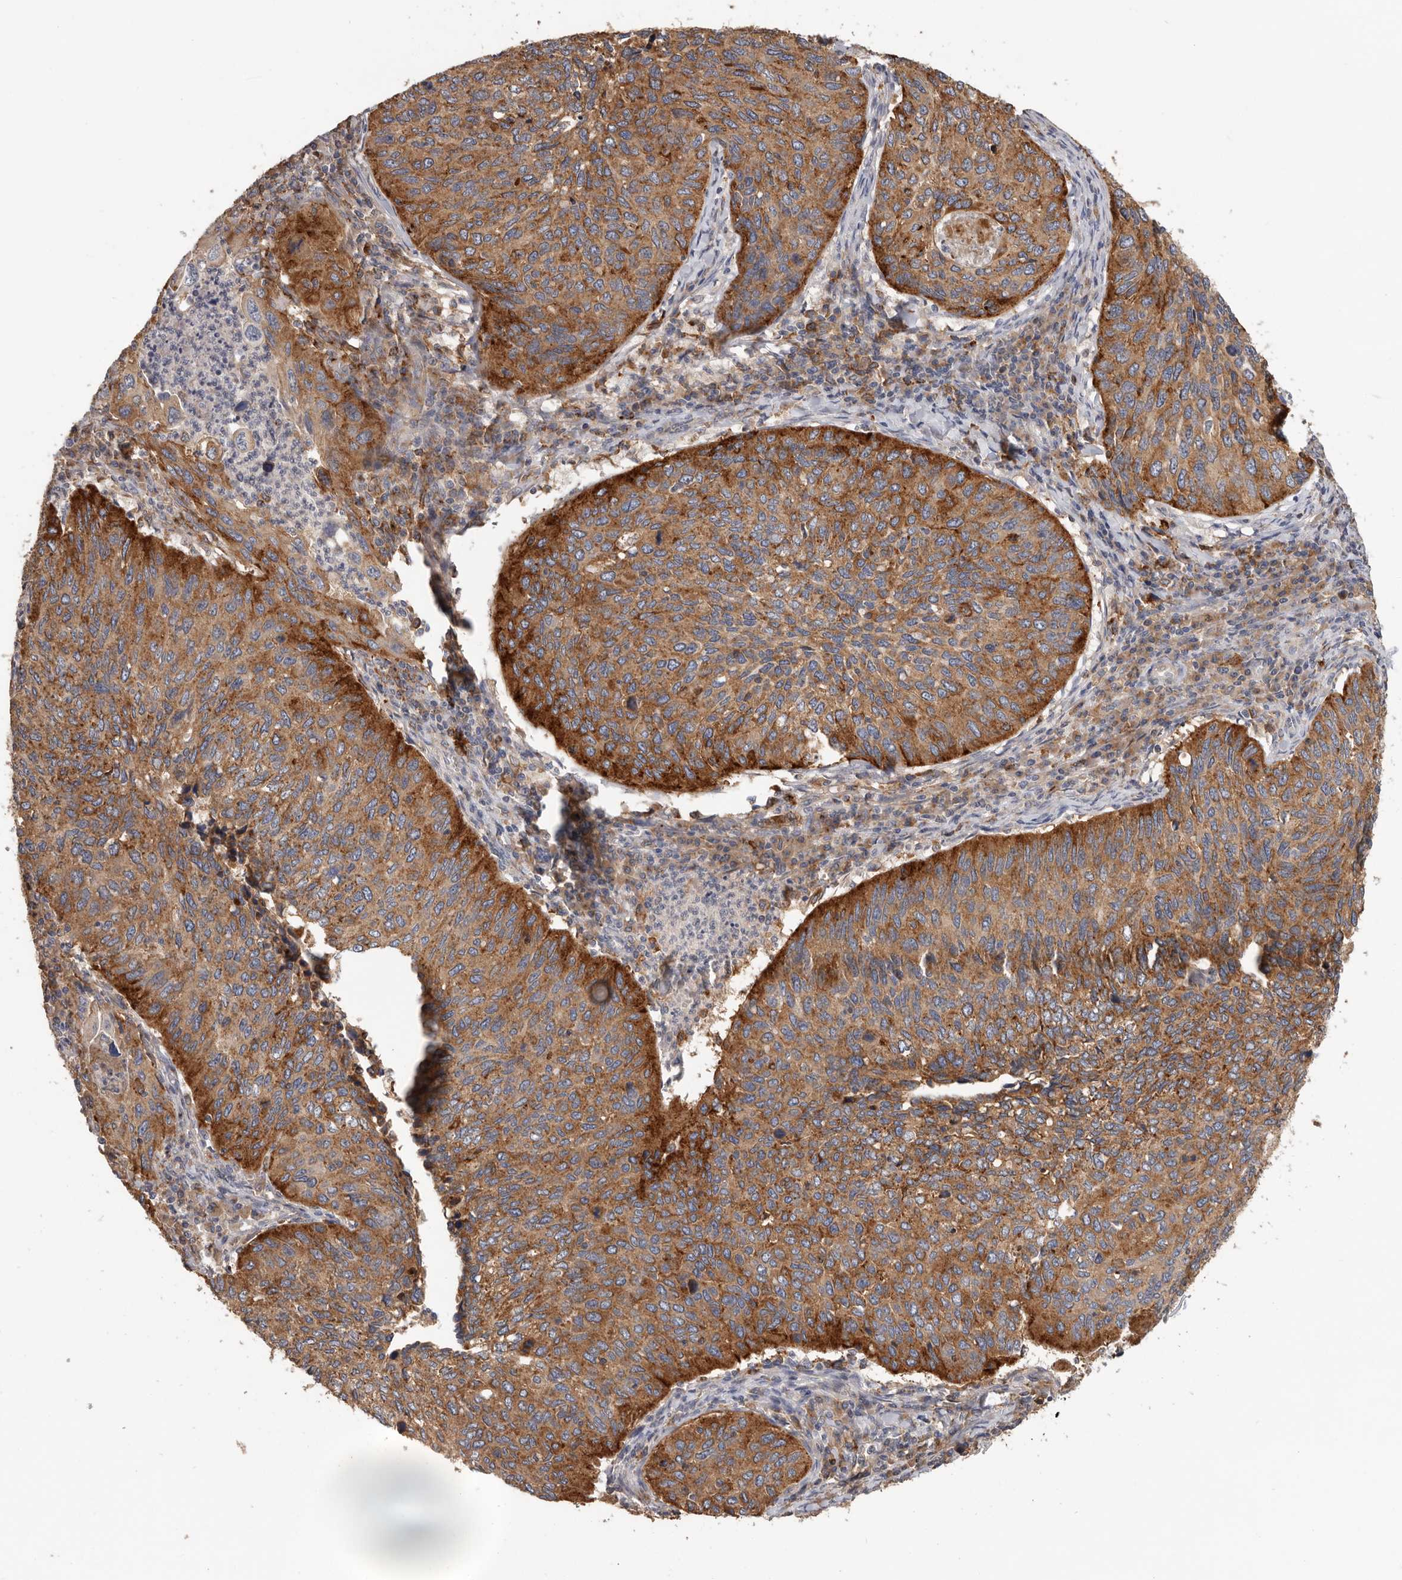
{"staining": {"intensity": "strong", "quantity": ">75%", "location": "cytoplasmic/membranous"}, "tissue": "cervical cancer", "cell_type": "Tumor cells", "image_type": "cancer", "snomed": [{"axis": "morphology", "description": "Squamous cell carcinoma, NOS"}, {"axis": "topography", "description": "Cervix"}], "caption": "The photomicrograph displays immunohistochemical staining of cervical cancer (squamous cell carcinoma). There is strong cytoplasmic/membranous positivity is identified in about >75% of tumor cells.", "gene": "TFRC", "patient": {"sex": "female", "age": 38}}